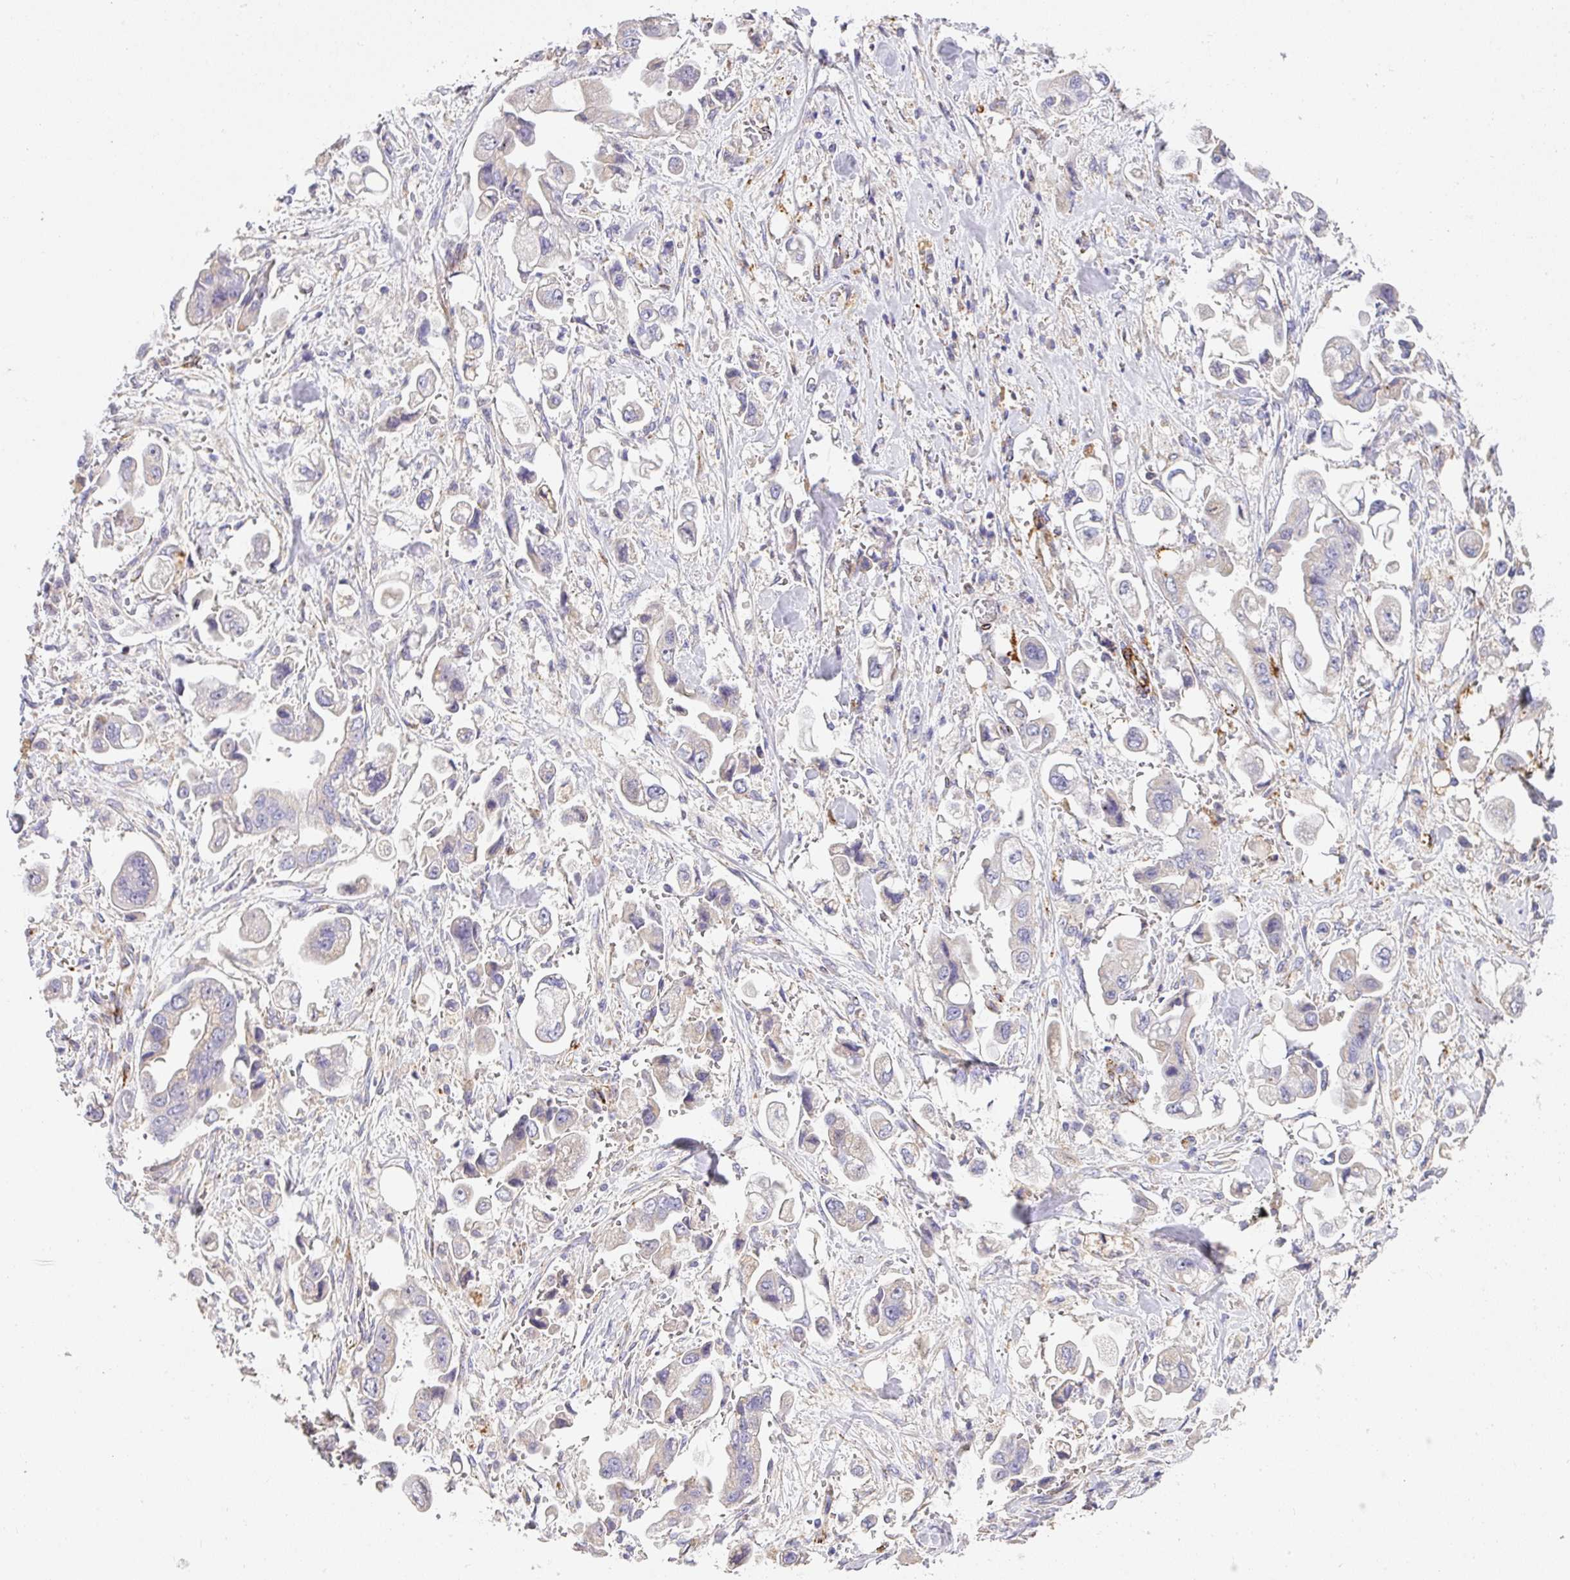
{"staining": {"intensity": "negative", "quantity": "none", "location": "none"}, "tissue": "stomach cancer", "cell_type": "Tumor cells", "image_type": "cancer", "snomed": [{"axis": "morphology", "description": "Adenocarcinoma, NOS"}, {"axis": "topography", "description": "Stomach"}], "caption": "Stomach adenocarcinoma was stained to show a protein in brown. There is no significant staining in tumor cells.", "gene": "SLC25A17", "patient": {"sex": "male", "age": 62}}